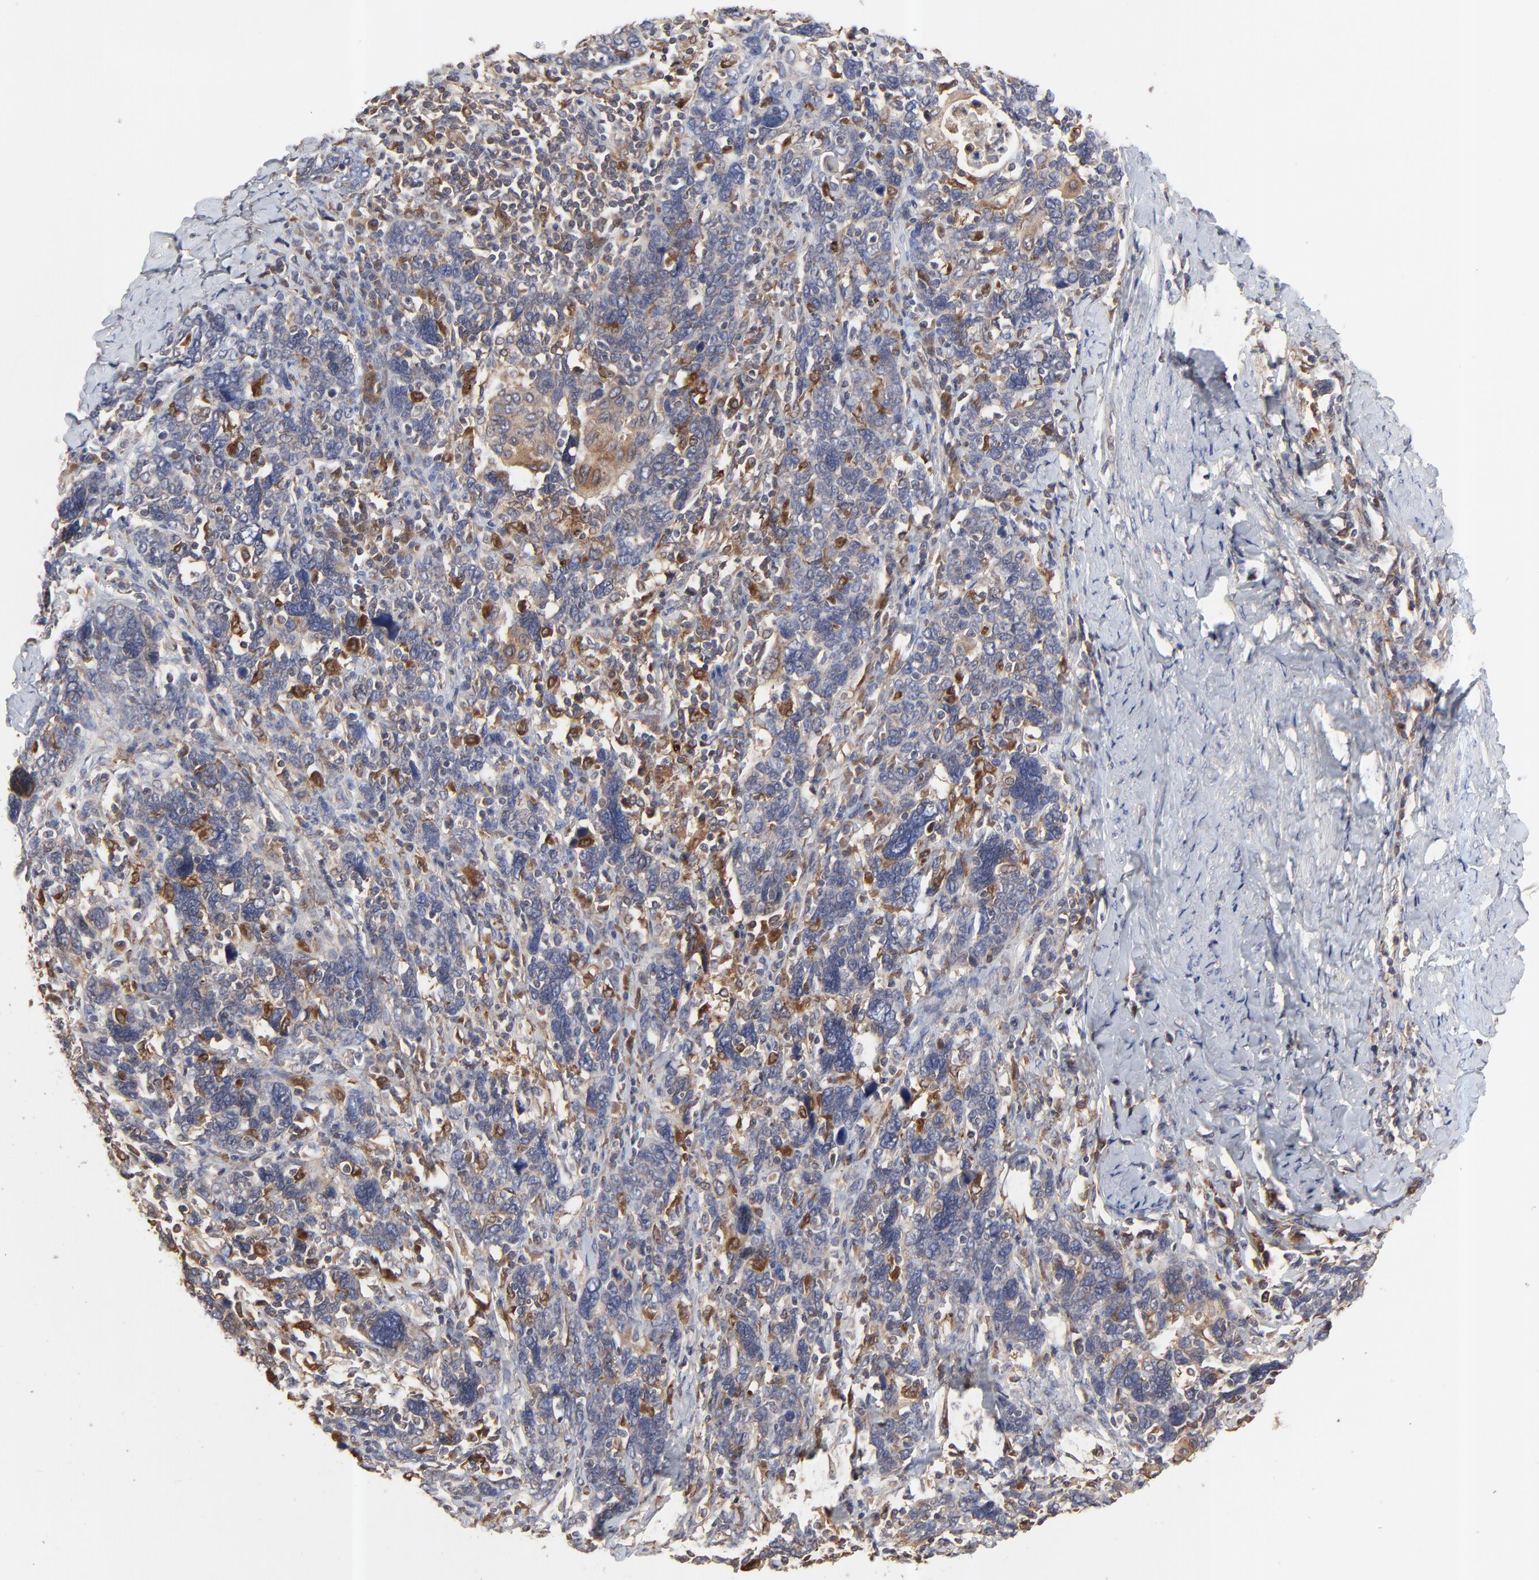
{"staining": {"intensity": "moderate", "quantity": ">75%", "location": "cytoplasmic/membranous"}, "tissue": "cervical cancer", "cell_type": "Tumor cells", "image_type": "cancer", "snomed": [{"axis": "morphology", "description": "Squamous cell carcinoma, NOS"}, {"axis": "topography", "description": "Cervix"}], "caption": "Brown immunohistochemical staining in cervical cancer (squamous cell carcinoma) displays moderate cytoplasmic/membranous positivity in about >75% of tumor cells.", "gene": "RAB9A", "patient": {"sex": "female", "age": 41}}